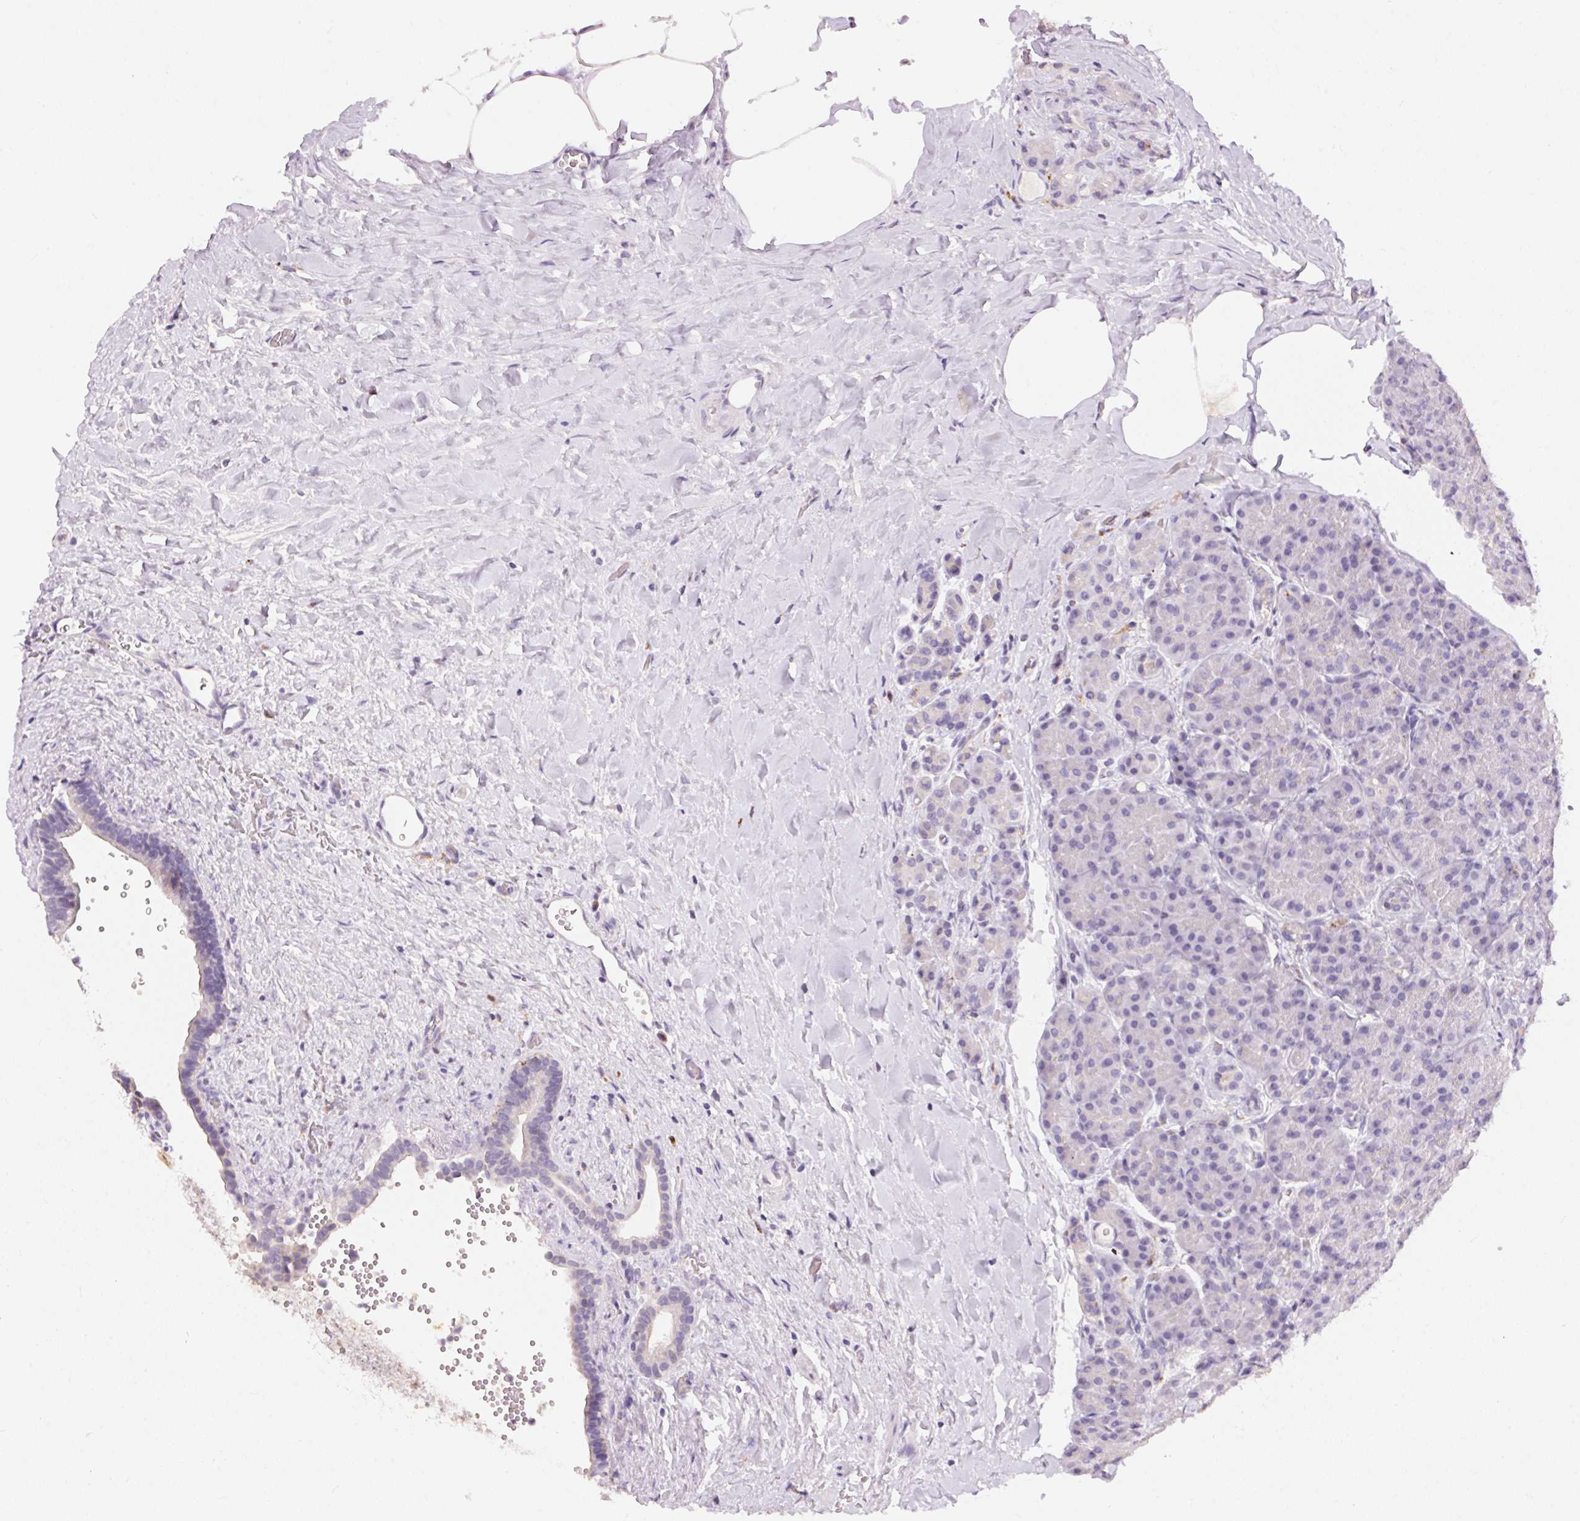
{"staining": {"intensity": "negative", "quantity": "none", "location": "none"}, "tissue": "pancreas", "cell_type": "Exocrine glandular cells", "image_type": "normal", "snomed": [{"axis": "morphology", "description": "Normal tissue, NOS"}, {"axis": "topography", "description": "Pancreas"}], "caption": "Normal pancreas was stained to show a protein in brown. There is no significant expression in exocrine glandular cells. (Stains: DAB immunohistochemistry (IHC) with hematoxylin counter stain, Microscopy: brightfield microscopy at high magnification).", "gene": "PNLIPRP3", "patient": {"sex": "male", "age": 57}}